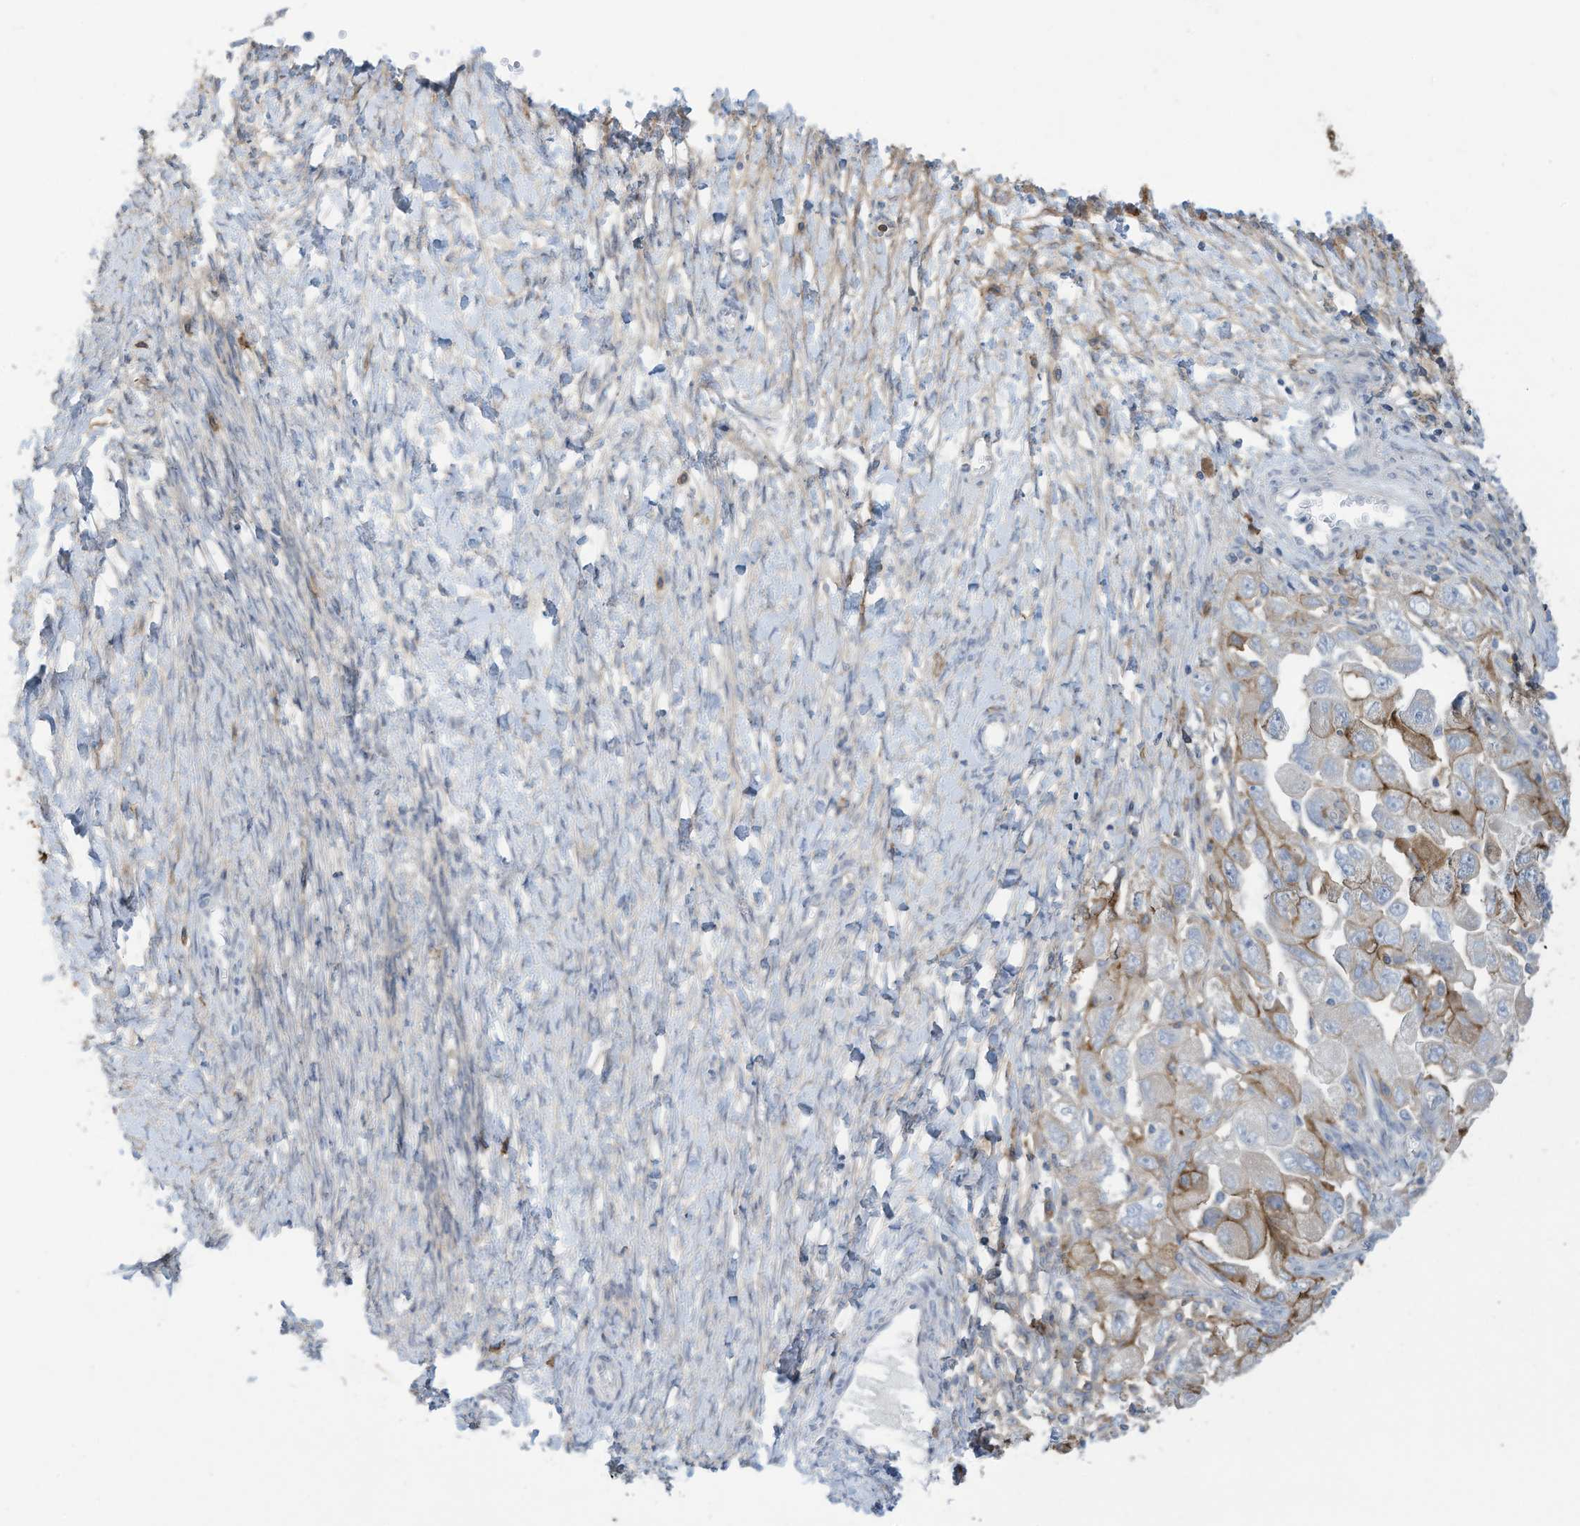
{"staining": {"intensity": "moderate", "quantity": "<25%", "location": "cytoplasmic/membranous"}, "tissue": "ovarian cancer", "cell_type": "Tumor cells", "image_type": "cancer", "snomed": [{"axis": "morphology", "description": "Carcinoma, NOS"}, {"axis": "morphology", "description": "Cystadenocarcinoma, serous, NOS"}, {"axis": "topography", "description": "Ovary"}], "caption": "A low amount of moderate cytoplasmic/membranous expression is identified in about <25% of tumor cells in carcinoma (ovarian) tissue.", "gene": "SLC1A5", "patient": {"sex": "female", "age": 69}}